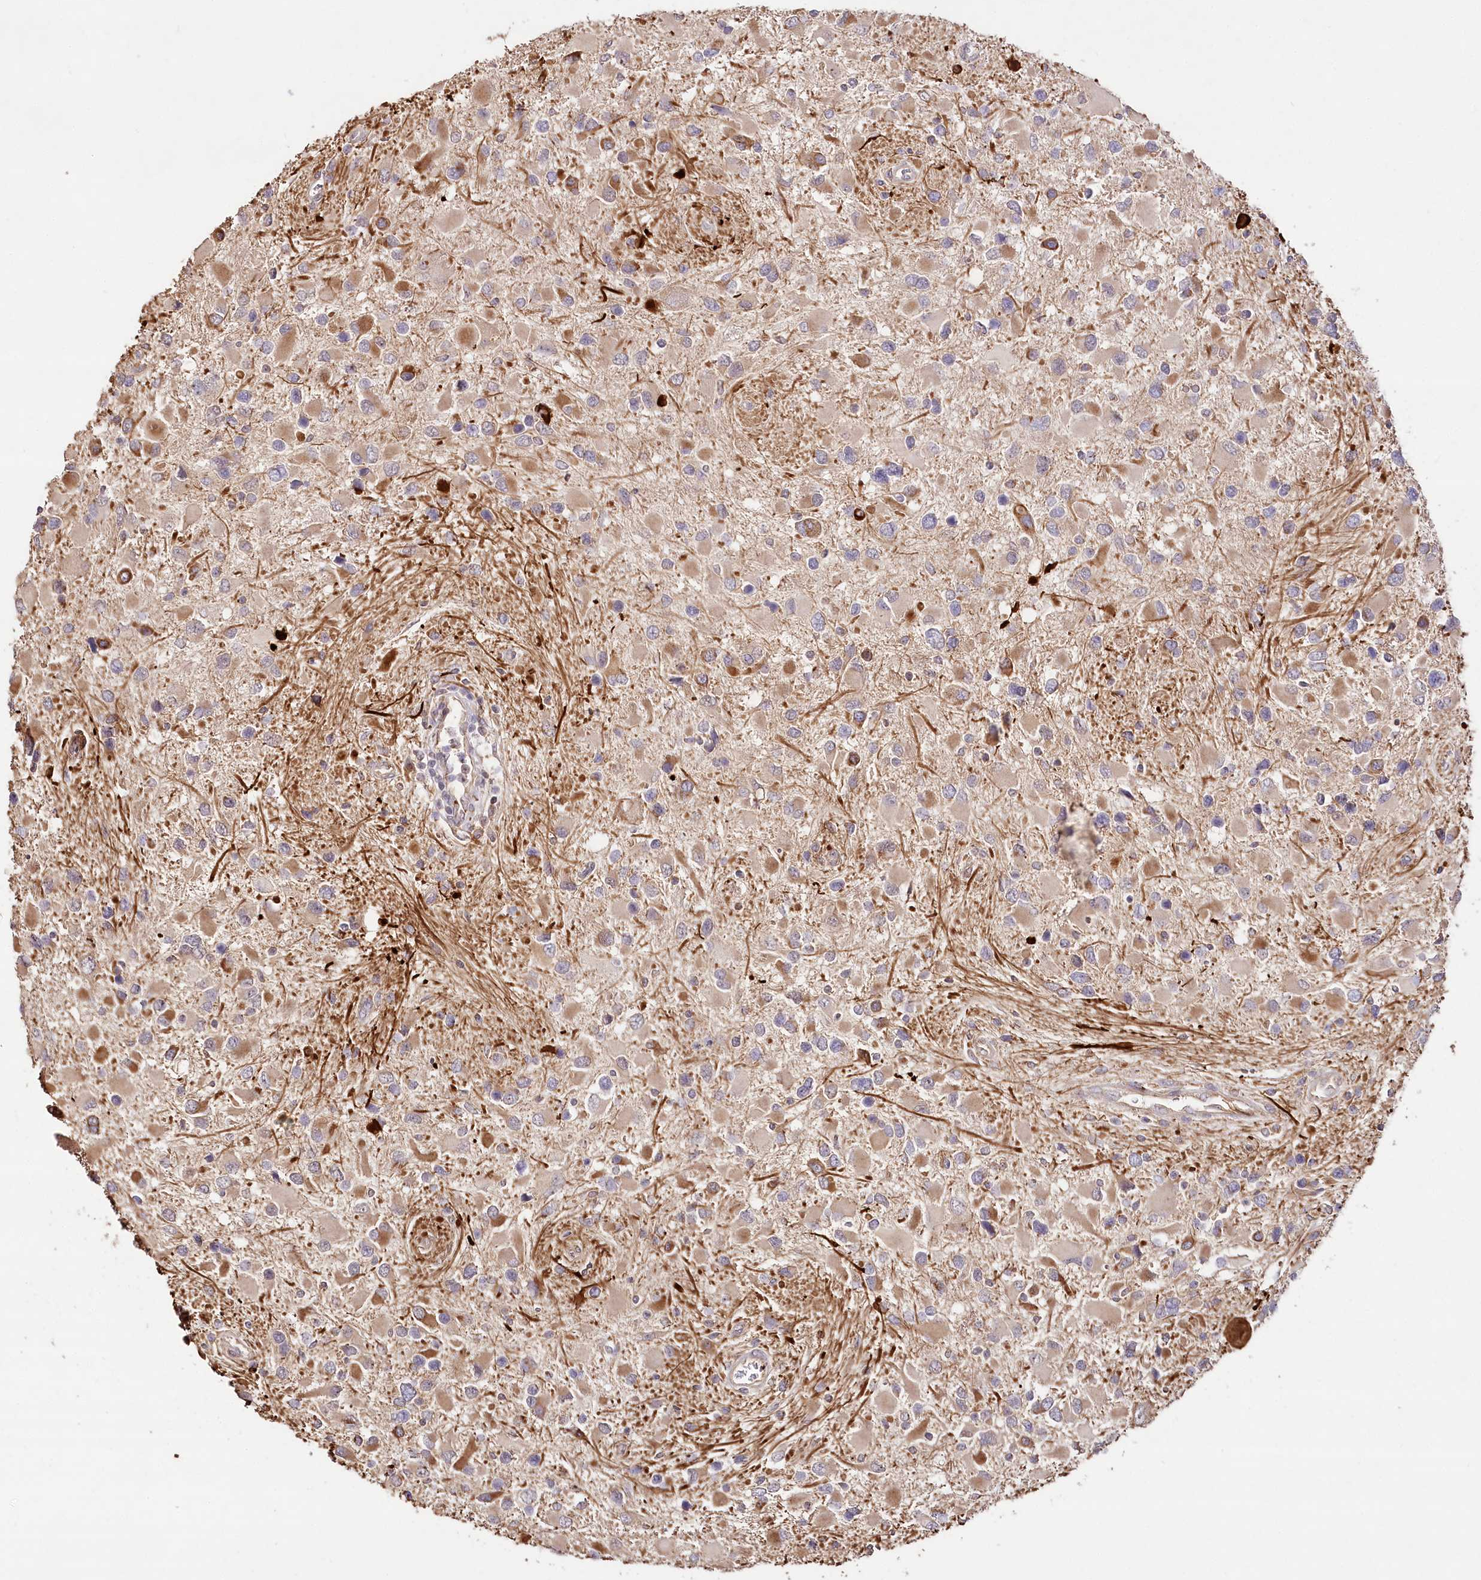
{"staining": {"intensity": "moderate", "quantity": "<25%", "location": "cytoplasmic/membranous"}, "tissue": "glioma", "cell_type": "Tumor cells", "image_type": "cancer", "snomed": [{"axis": "morphology", "description": "Glioma, malignant, High grade"}, {"axis": "topography", "description": "Brain"}], "caption": "DAB (3,3'-diaminobenzidine) immunohistochemical staining of human glioma shows moderate cytoplasmic/membranous protein staining in about <25% of tumor cells.", "gene": "DMXL1", "patient": {"sex": "male", "age": 53}}